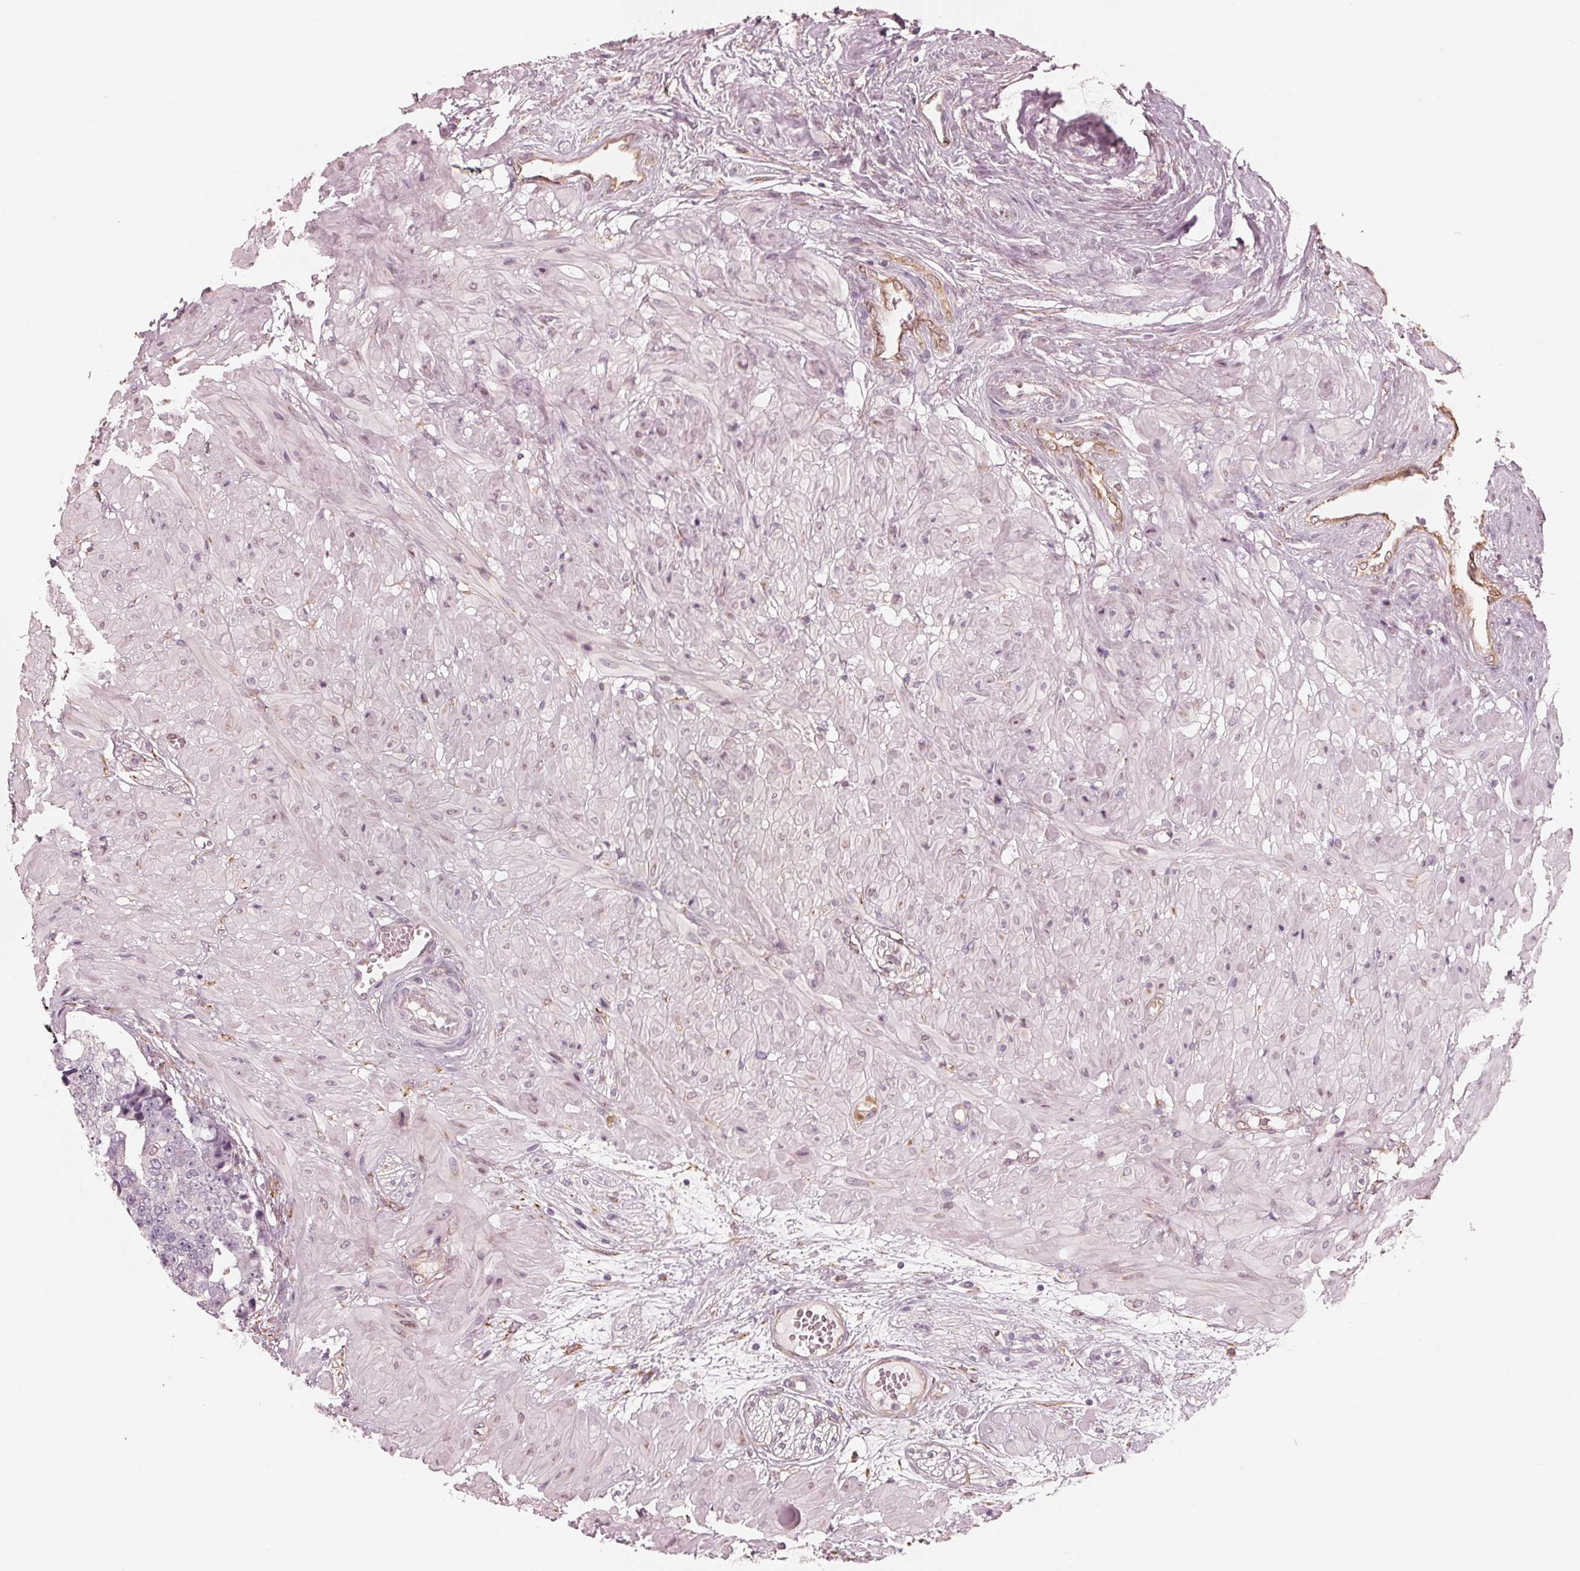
{"staining": {"intensity": "negative", "quantity": "none", "location": "none"}, "tissue": "prostate cancer", "cell_type": "Tumor cells", "image_type": "cancer", "snomed": [{"axis": "morphology", "description": "Adenocarcinoma, High grade"}, {"axis": "topography", "description": "Prostate"}], "caption": "This is a photomicrograph of immunohistochemistry (IHC) staining of prostate cancer (adenocarcinoma (high-grade)), which shows no positivity in tumor cells.", "gene": "IKBIP", "patient": {"sex": "male", "age": 71}}